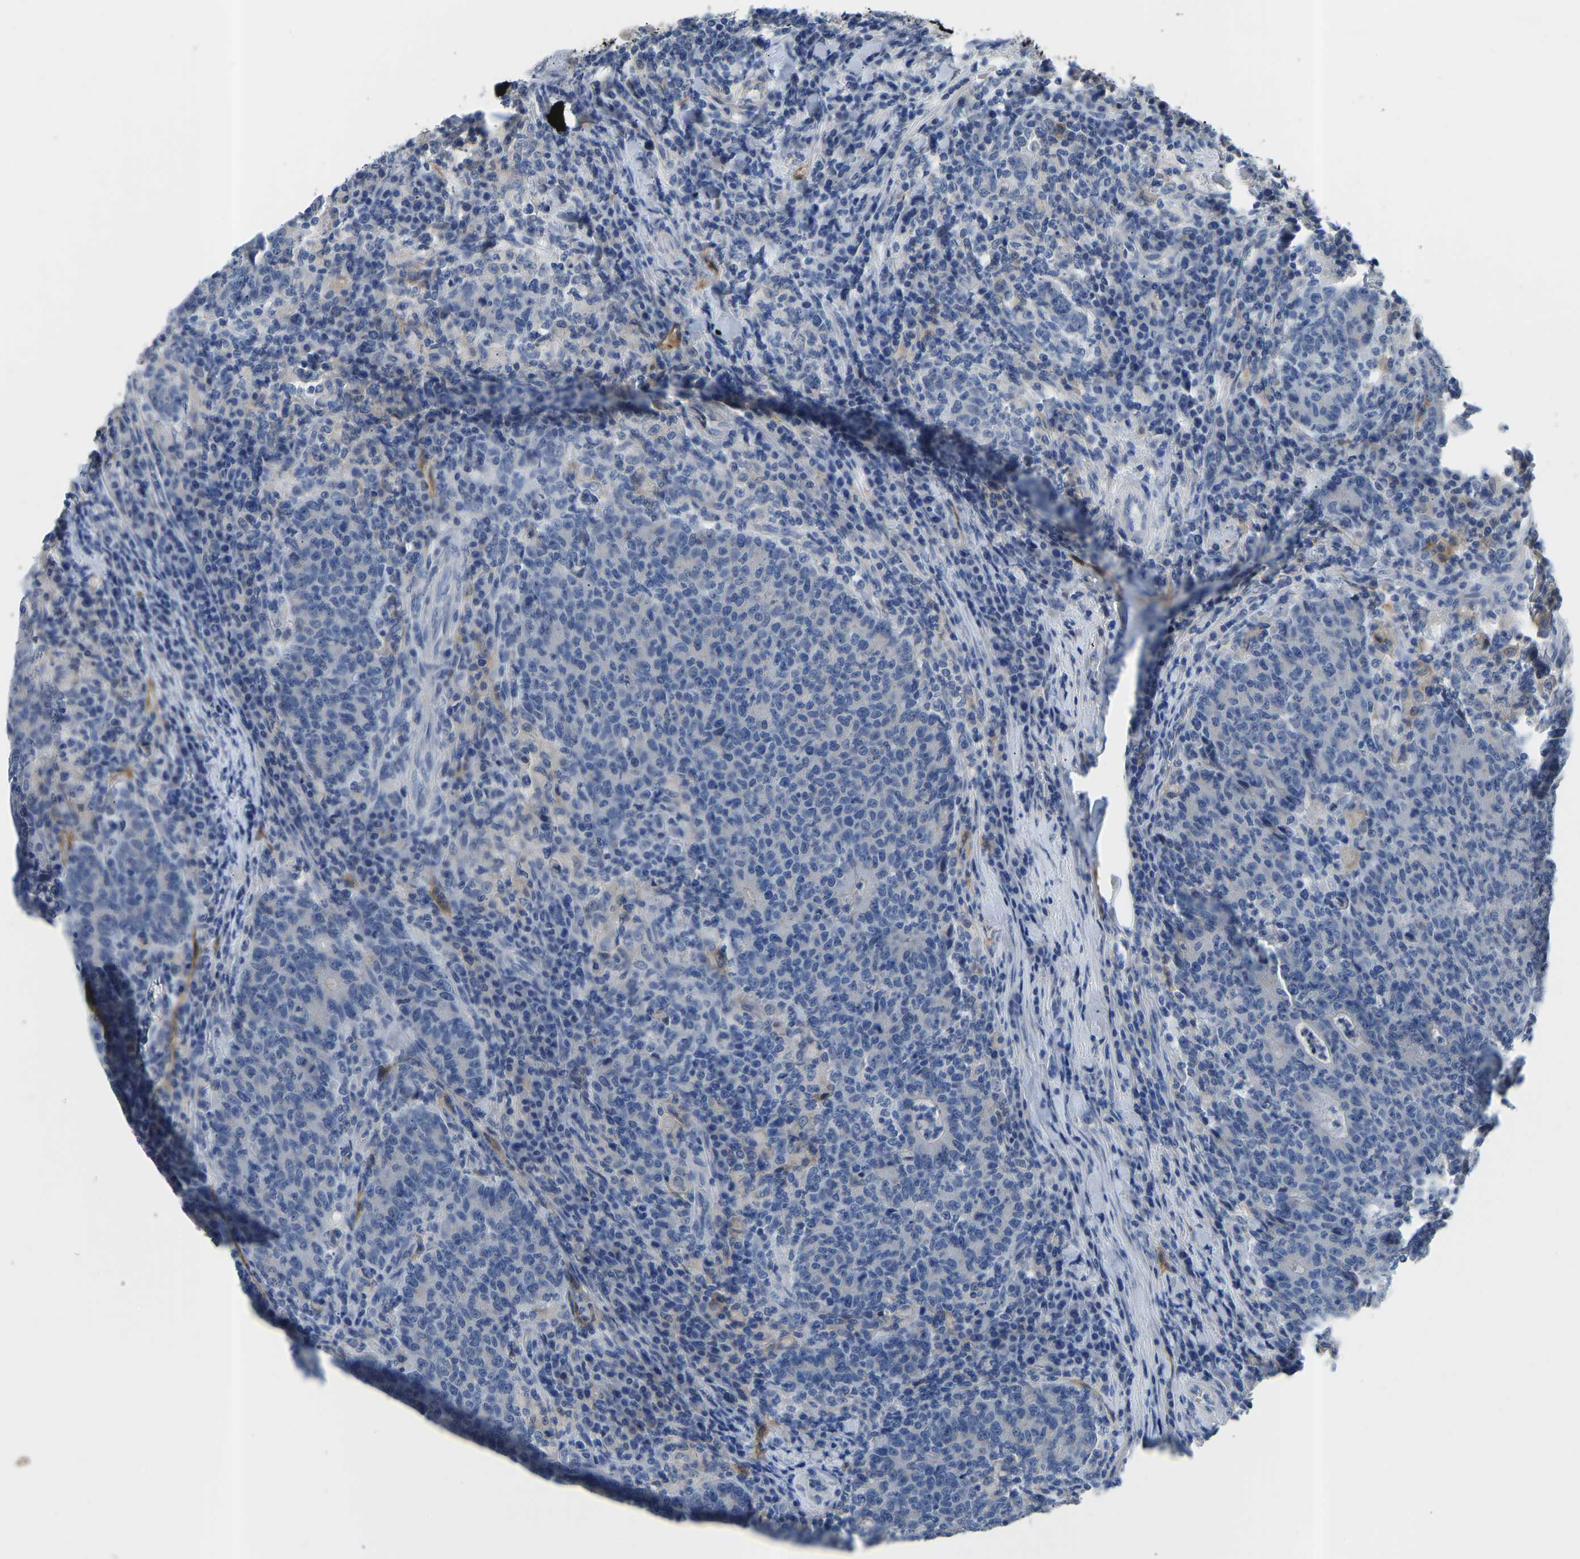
{"staining": {"intensity": "negative", "quantity": "none", "location": "none"}, "tissue": "colorectal cancer", "cell_type": "Tumor cells", "image_type": "cancer", "snomed": [{"axis": "morphology", "description": "Adenocarcinoma, NOS"}, {"axis": "topography", "description": "Colon"}], "caption": "This is an IHC image of human colorectal adenocarcinoma. There is no staining in tumor cells.", "gene": "RBP1", "patient": {"sex": "female", "age": 75}}